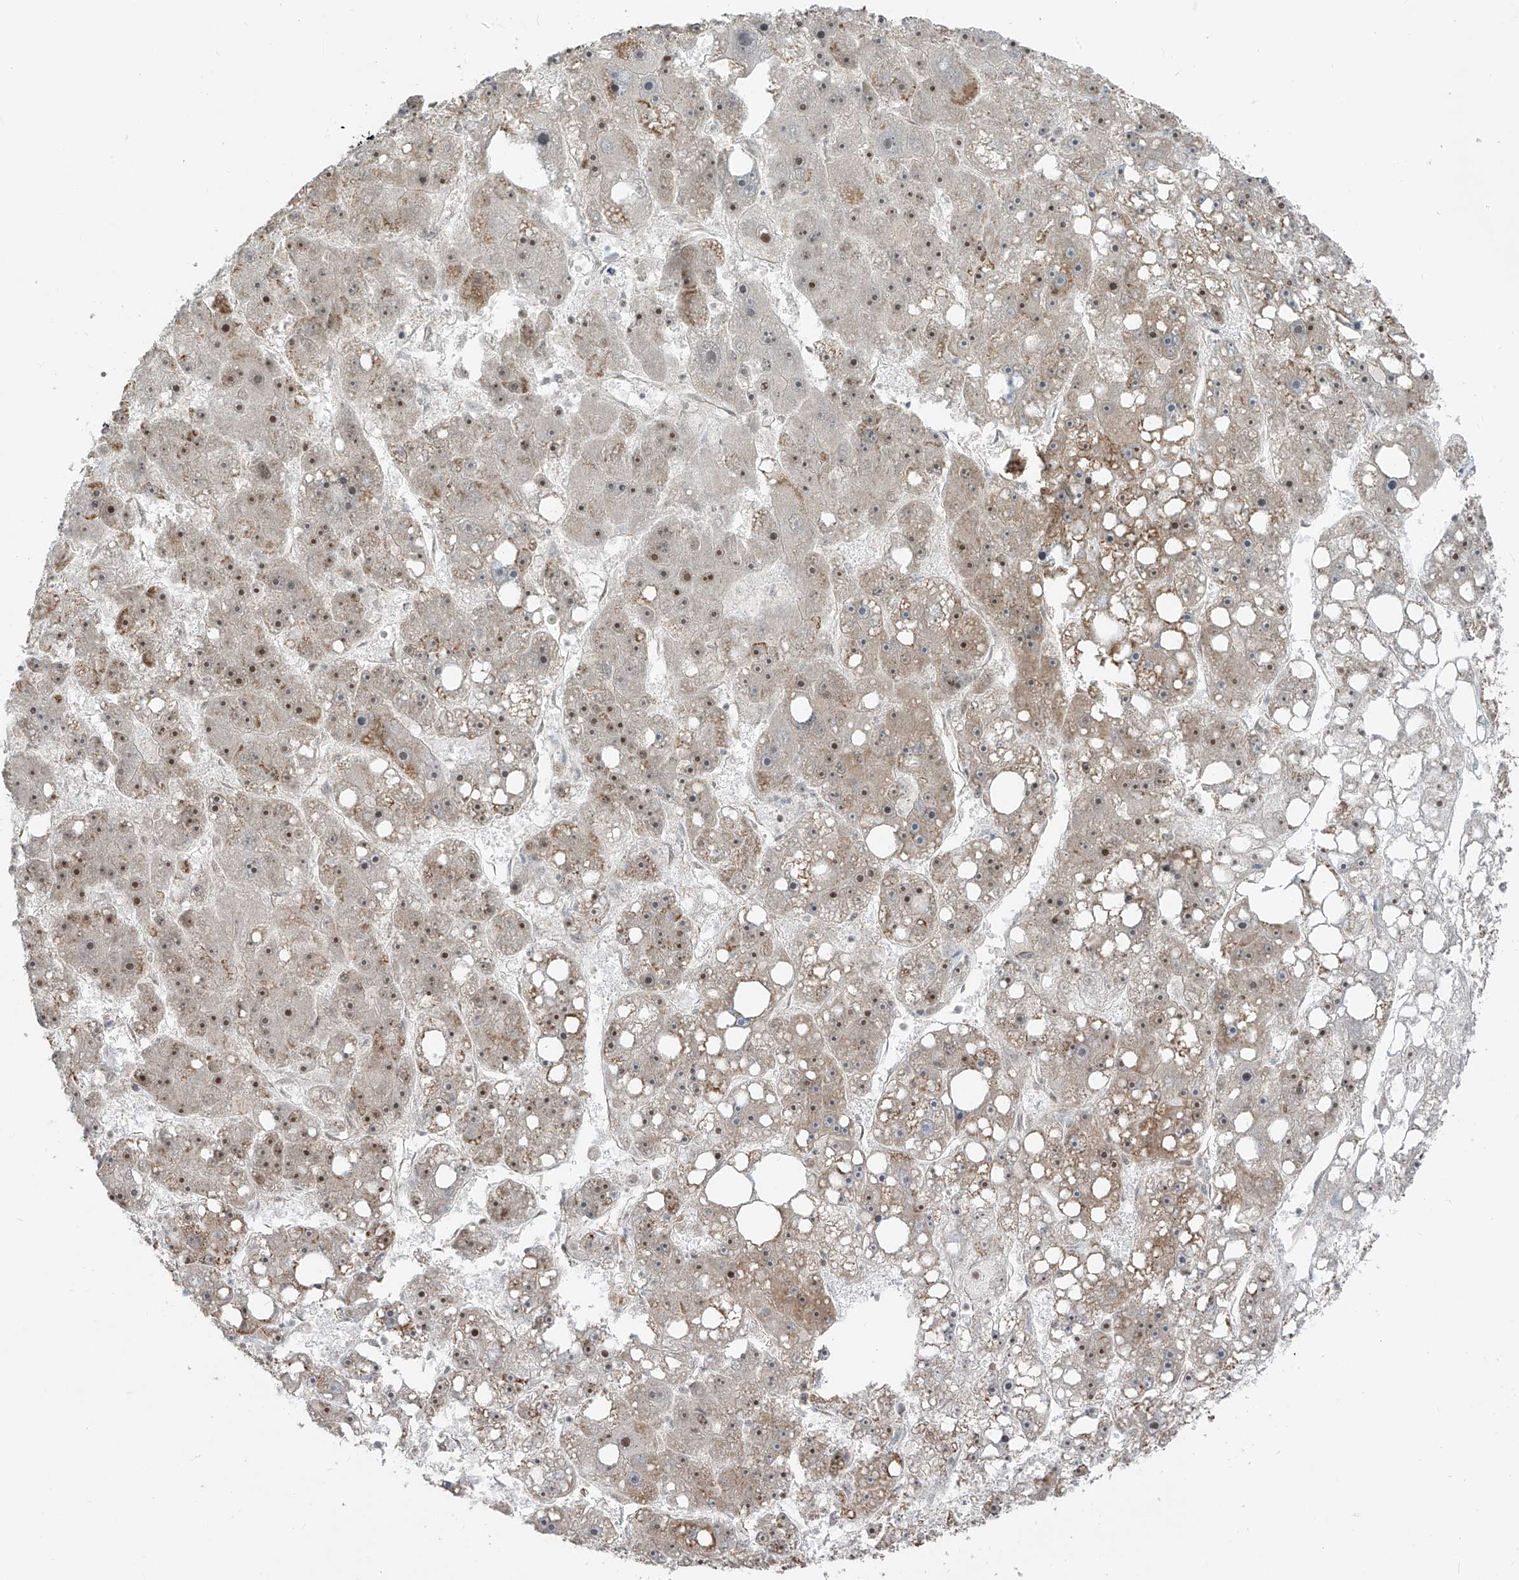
{"staining": {"intensity": "weak", "quantity": ">75%", "location": "nuclear"}, "tissue": "liver cancer", "cell_type": "Tumor cells", "image_type": "cancer", "snomed": [{"axis": "morphology", "description": "Carcinoma, Hepatocellular, NOS"}, {"axis": "topography", "description": "Liver"}], "caption": "Liver cancer stained with a protein marker exhibits weak staining in tumor cells.", "gene": "ARHGEF3", "patient": {"sex": "female", "age": 61}}